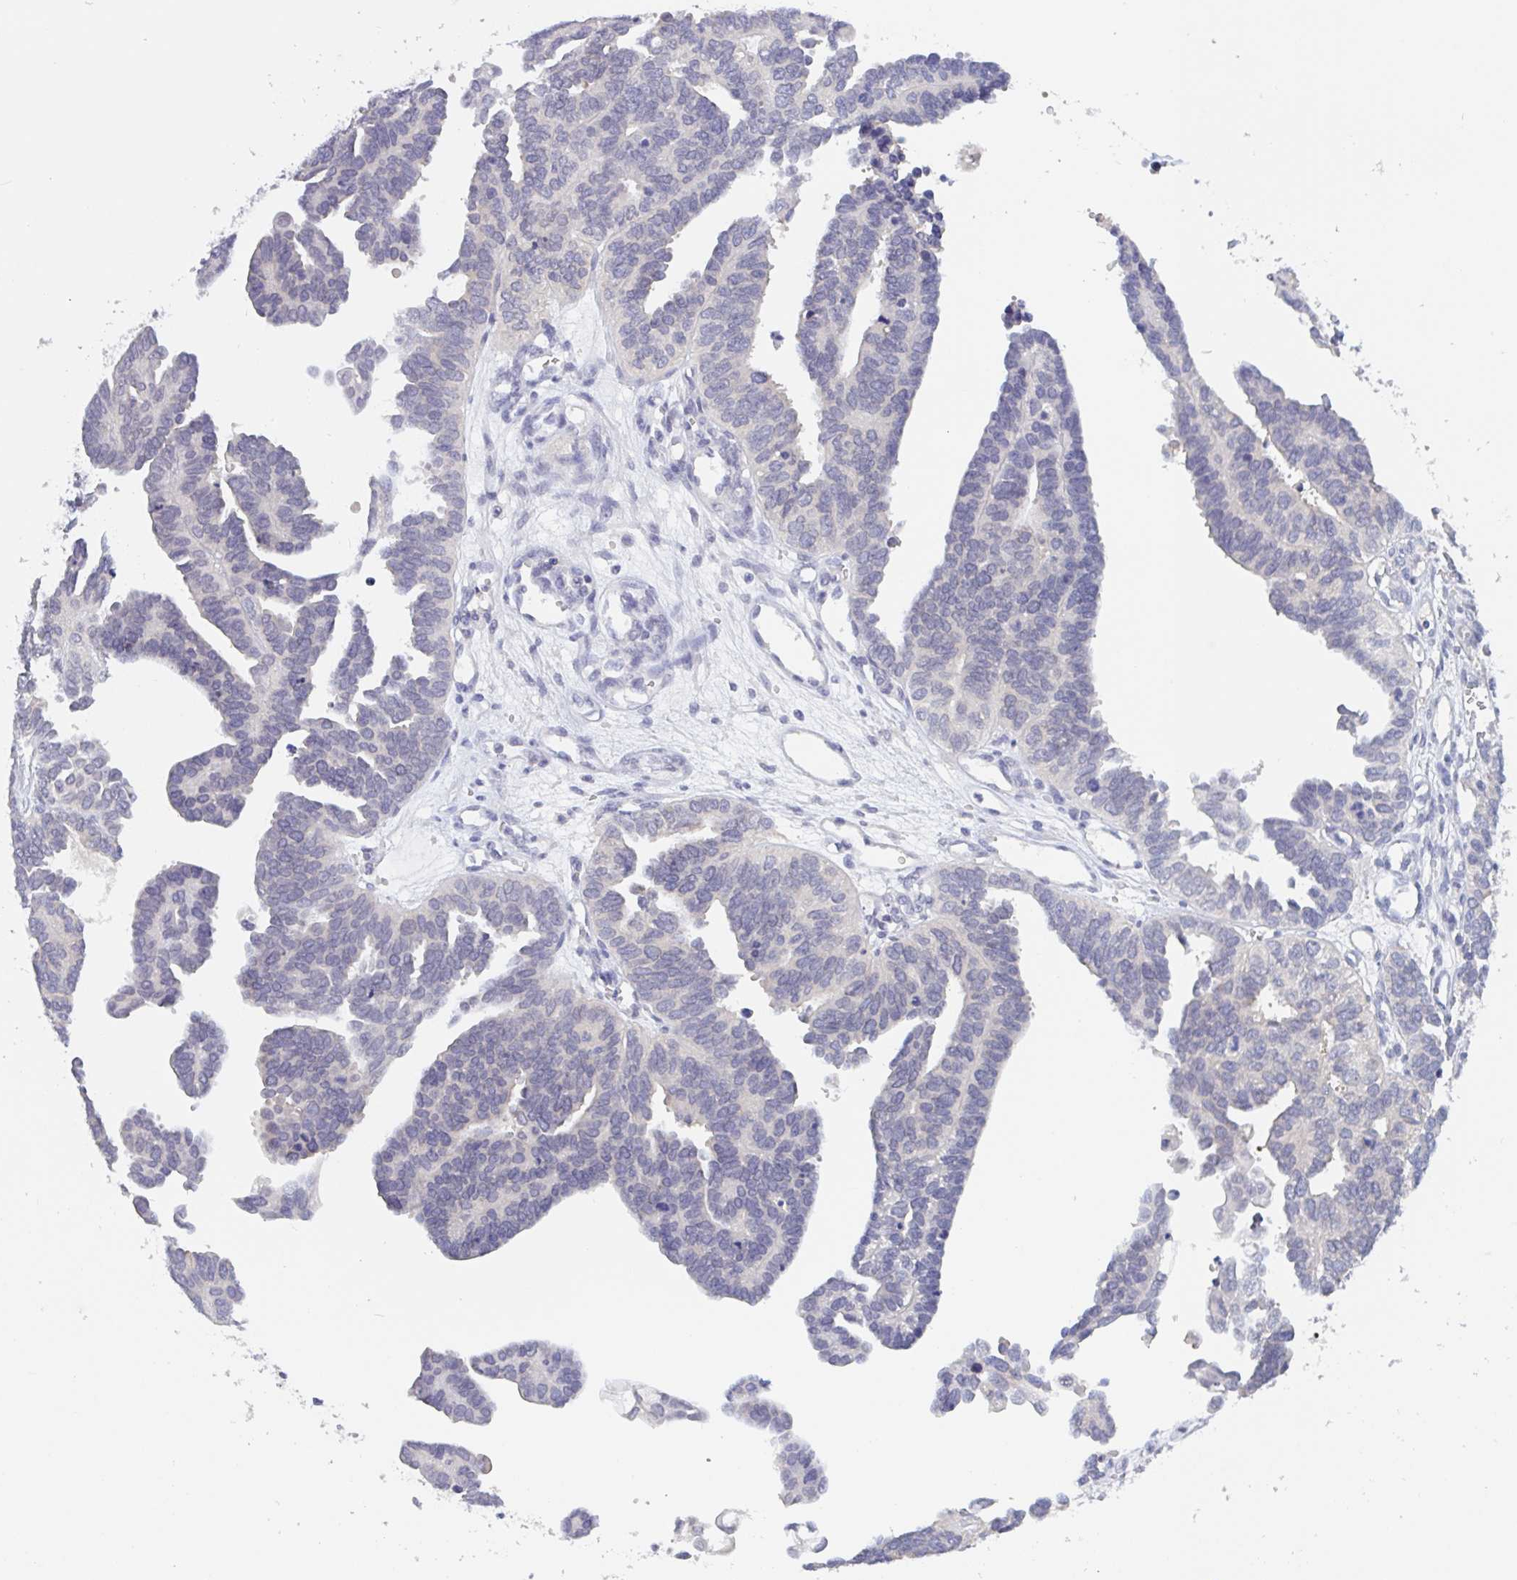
{"staining": {"intensity": "negative", "quantity": "none", "location": "none"}, "tissue": "ovarian cancer", "cell_type": "Tumor cells", "image_type": "cancer", "snomed": [{"axis": "morphology", "description": "Cystadenocarcinoma, serous, NOS"}, {"axis": "topography", "description": "Ovary"}], "caption": "Tumor cells are negative for protein expression in human ovarian cancer (serous cystadenocarcinoma).", "gene": "SERPINB13", "patient": {"sex": "female", "age": 51}}